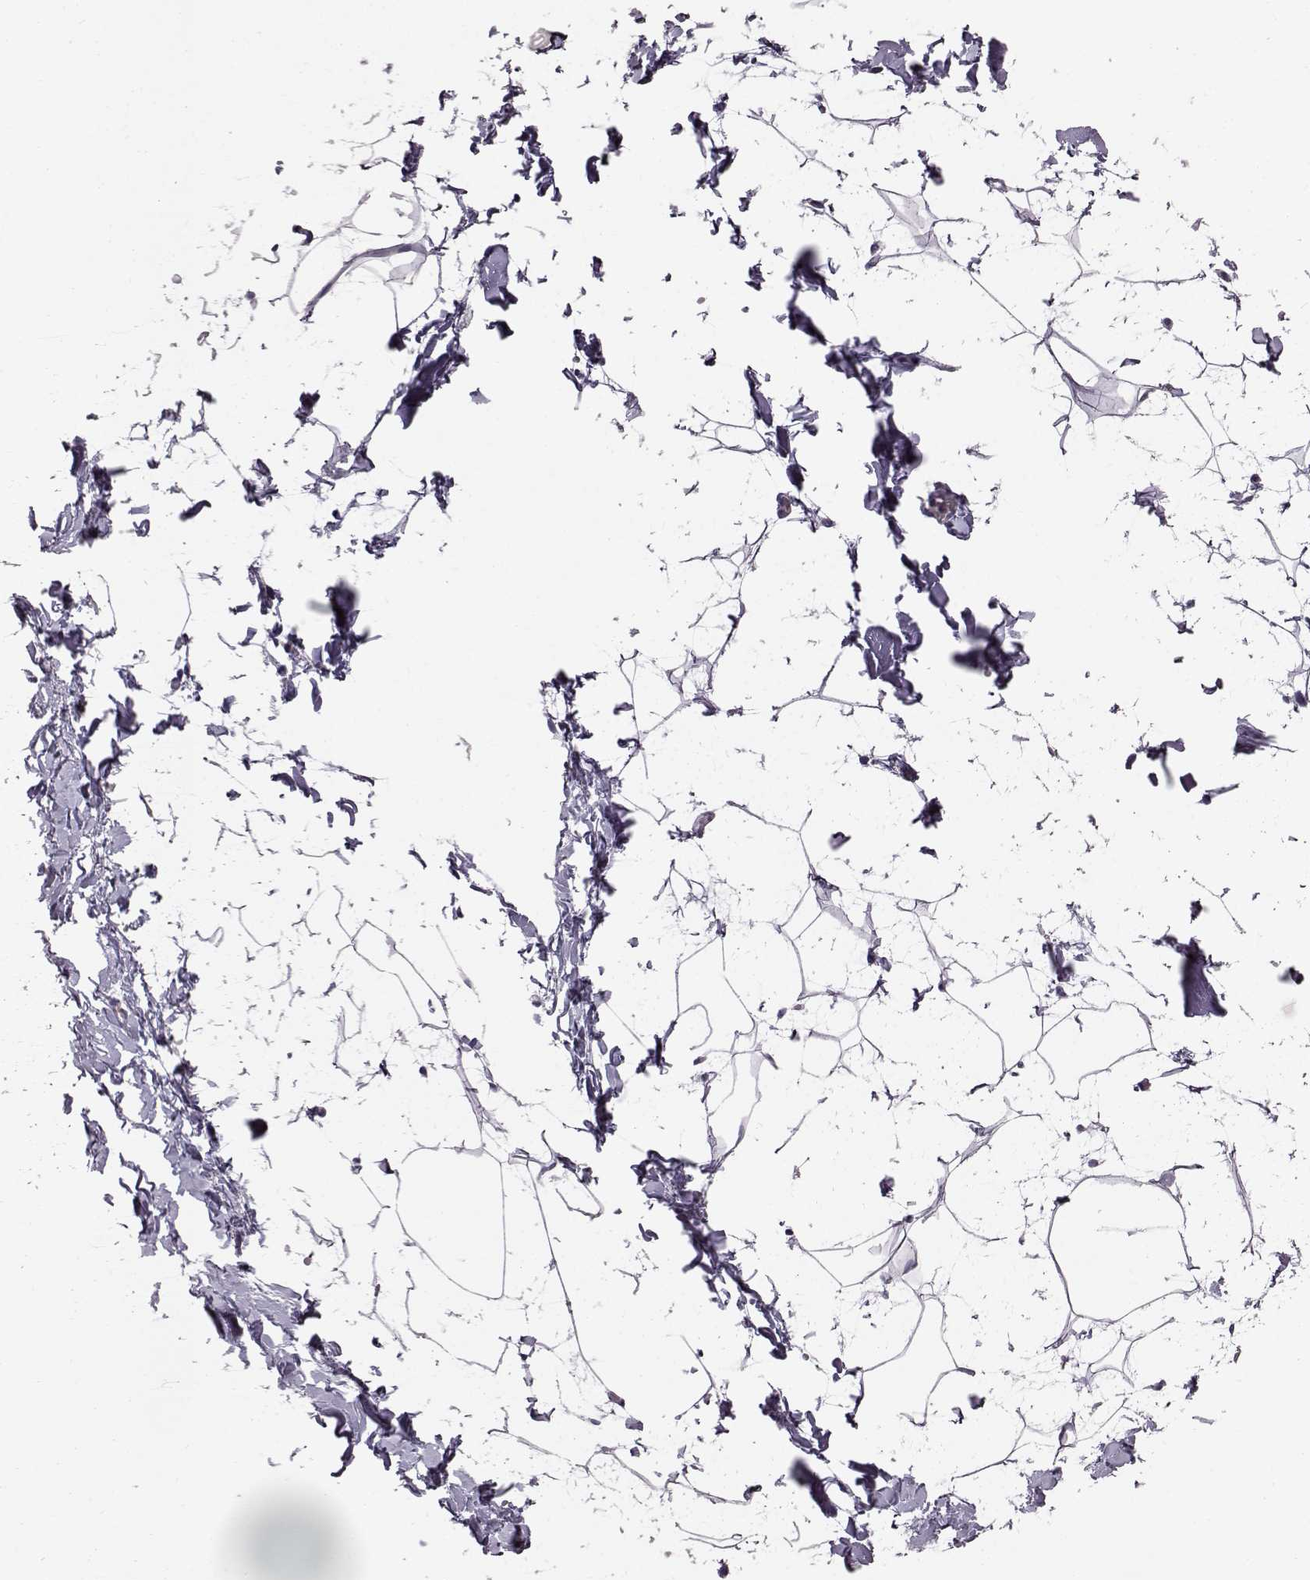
{"staining": {"intensity": "negative", "quantity": "none", "location": "none"}, "tissue": "adipose tissue", "cell_type": "Adipocytes", "image_type": "normal", "snomed": [{"axis": "morphology", "description": "Normal tissue, NOS"}, {"axis": "topography", "description": "Gallbladder"}, {"axis": "topography", "description": "Peripheral nerve tissue"}], "caption": "IHC image of unremarkable human adipose tissue stained for a protein (brown), which reveals no expression in adipocytes.", "gene": "ADGRG2", "patient": {"sex": "female", "age": 45}}